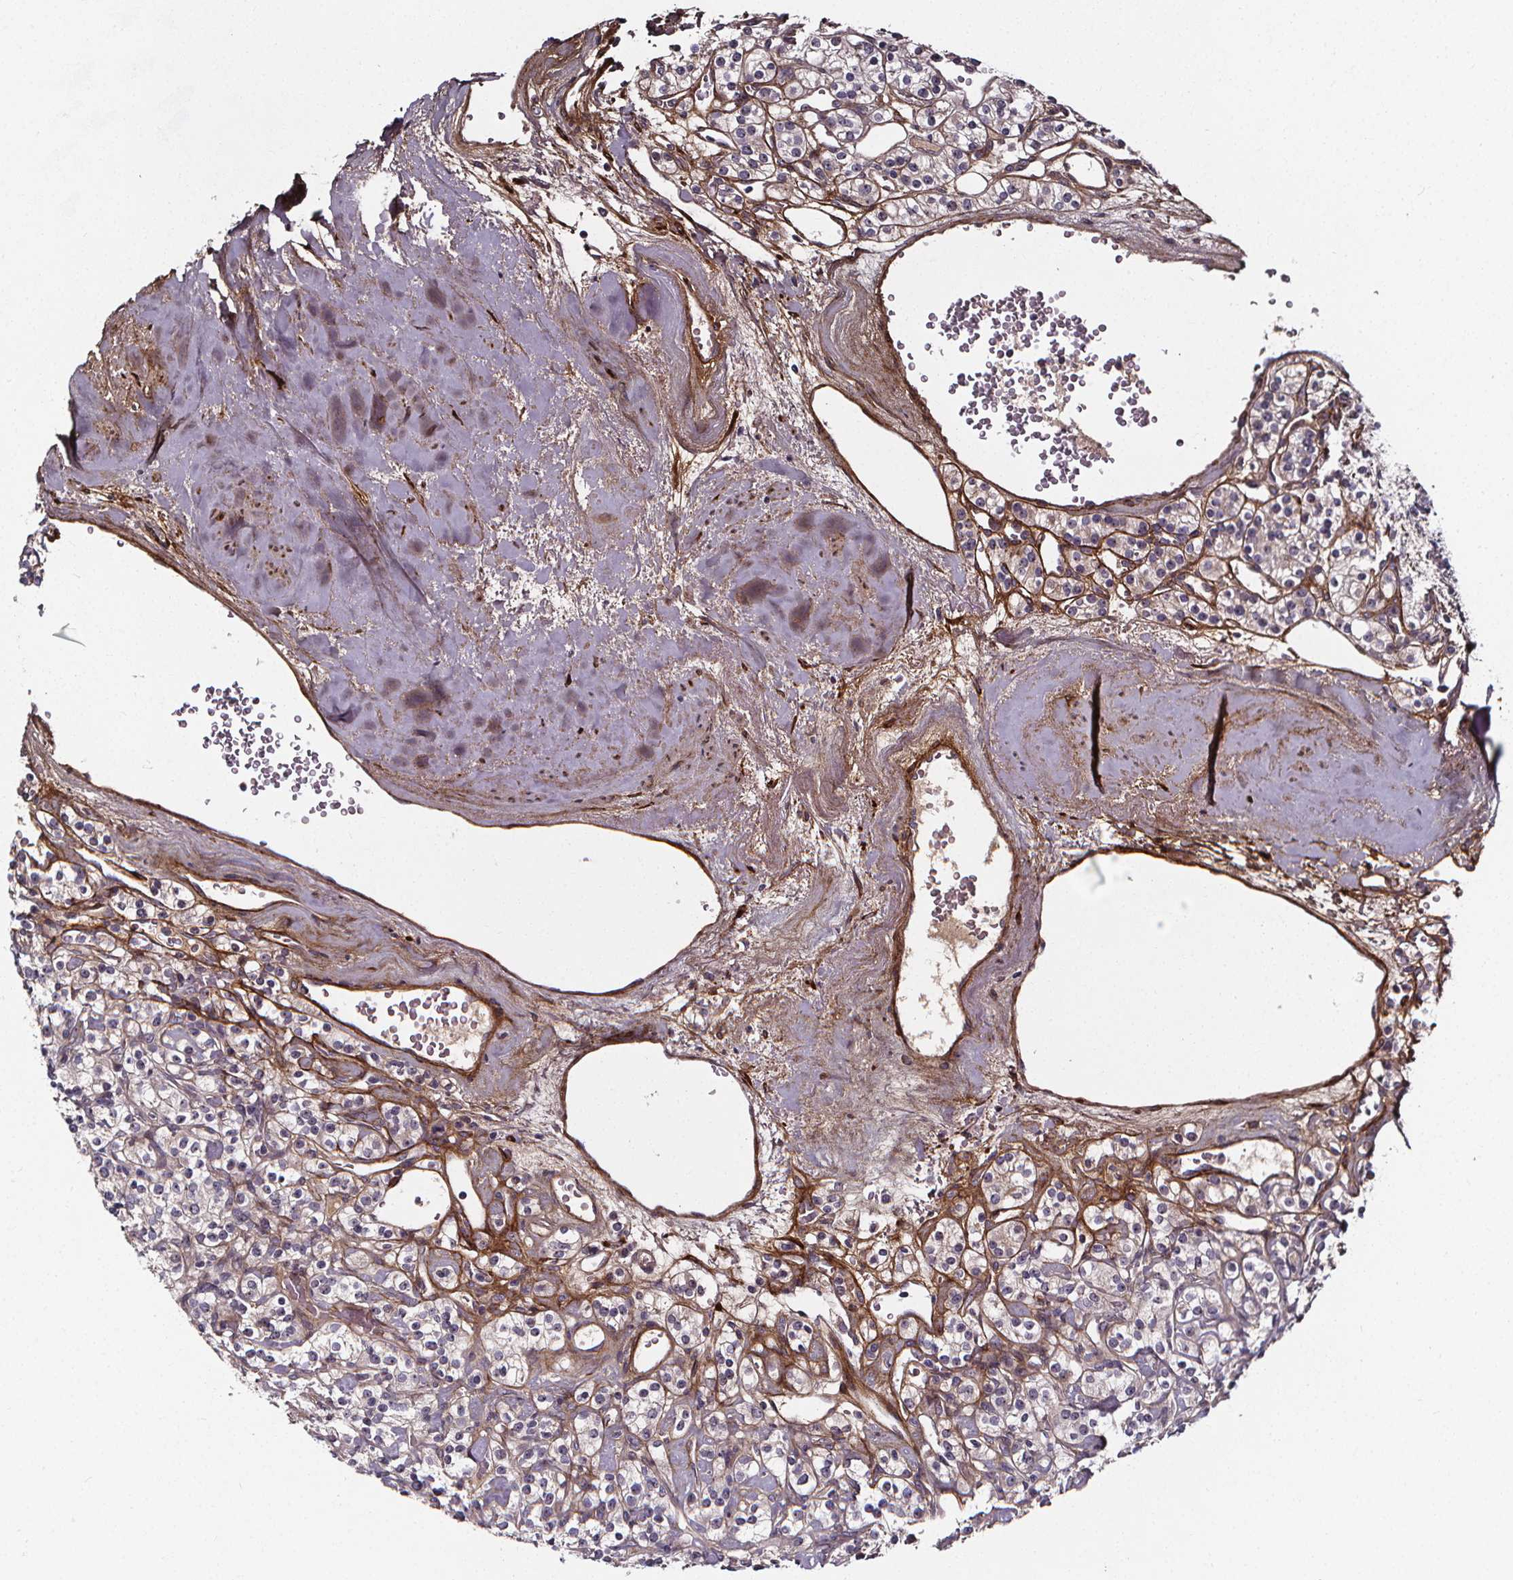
{"staining": {"intensity": "negative", "quantity": "none", "location": "none"}, "tissue": "renal cancer", "cell_type": "Tumor cells", "image_type": "cancer", "snomed": [{"axis": "morphology", "description": "Adenocarcinoma, NOS"}, {"axis": "topography", "description": "Kidney"}], "caption": "Renal cancer stained for a protein using immunohistochemistry reveals no staining tumor cells.", "gene": "AEBP1", "patient": {"sex": "male", "age": 77}}